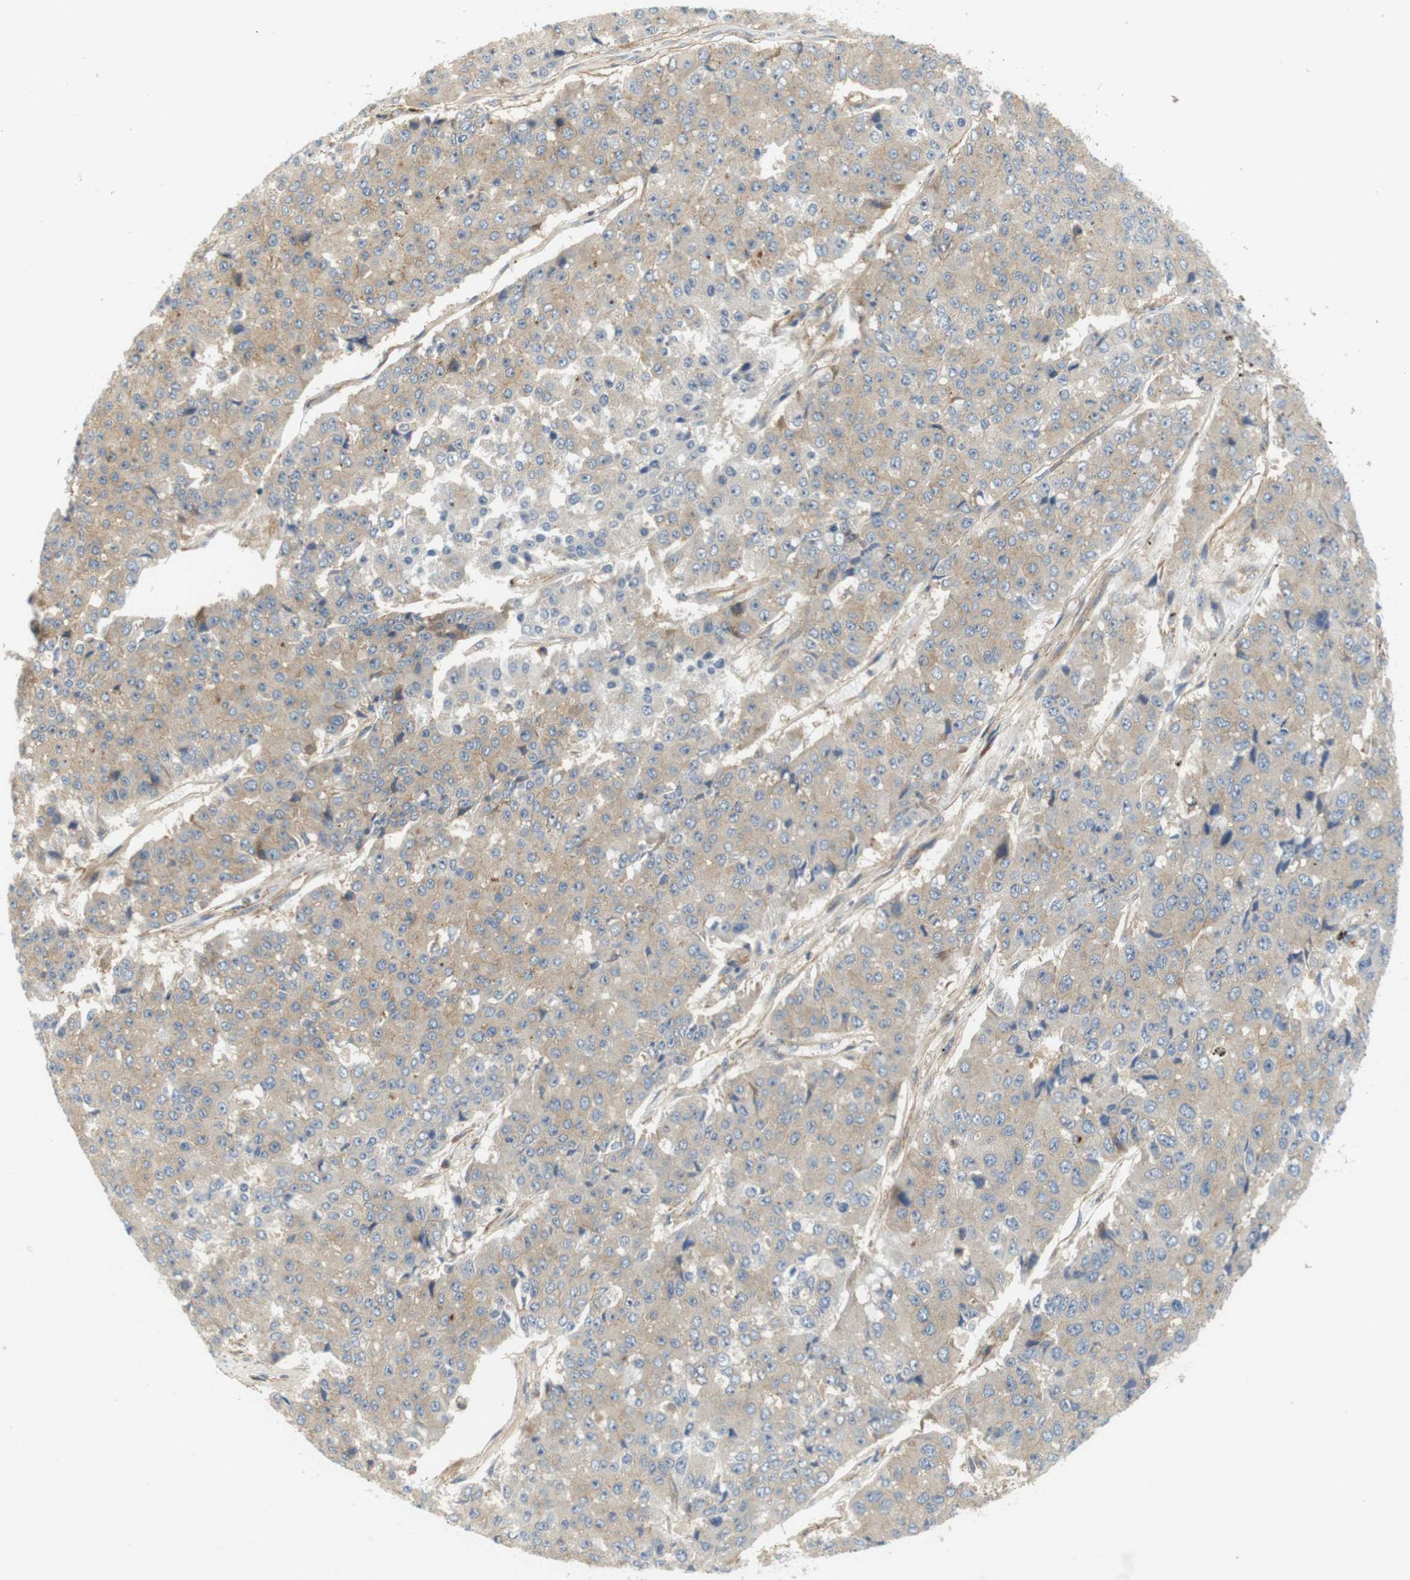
{"staining": {"intensity": "negative", "quantity": "none", "location": "none"}, "tissue": "pancreatic cancer", "cell_type": "Tumor cells", "image_type": "cancer", "snomed": [{"axis": "morphology", "description": "Adenocarcinoma, NOS"}, {"axis": "topography", "description": "Pancreas"}], "caption": "This is an immunohistochemistry (IHC) image of human adenocarcinoma (pancreatic). There is no staining in tumor cells.", "gene": "SH3GLB1", "patient": {"sex": "male", "age": 50}}